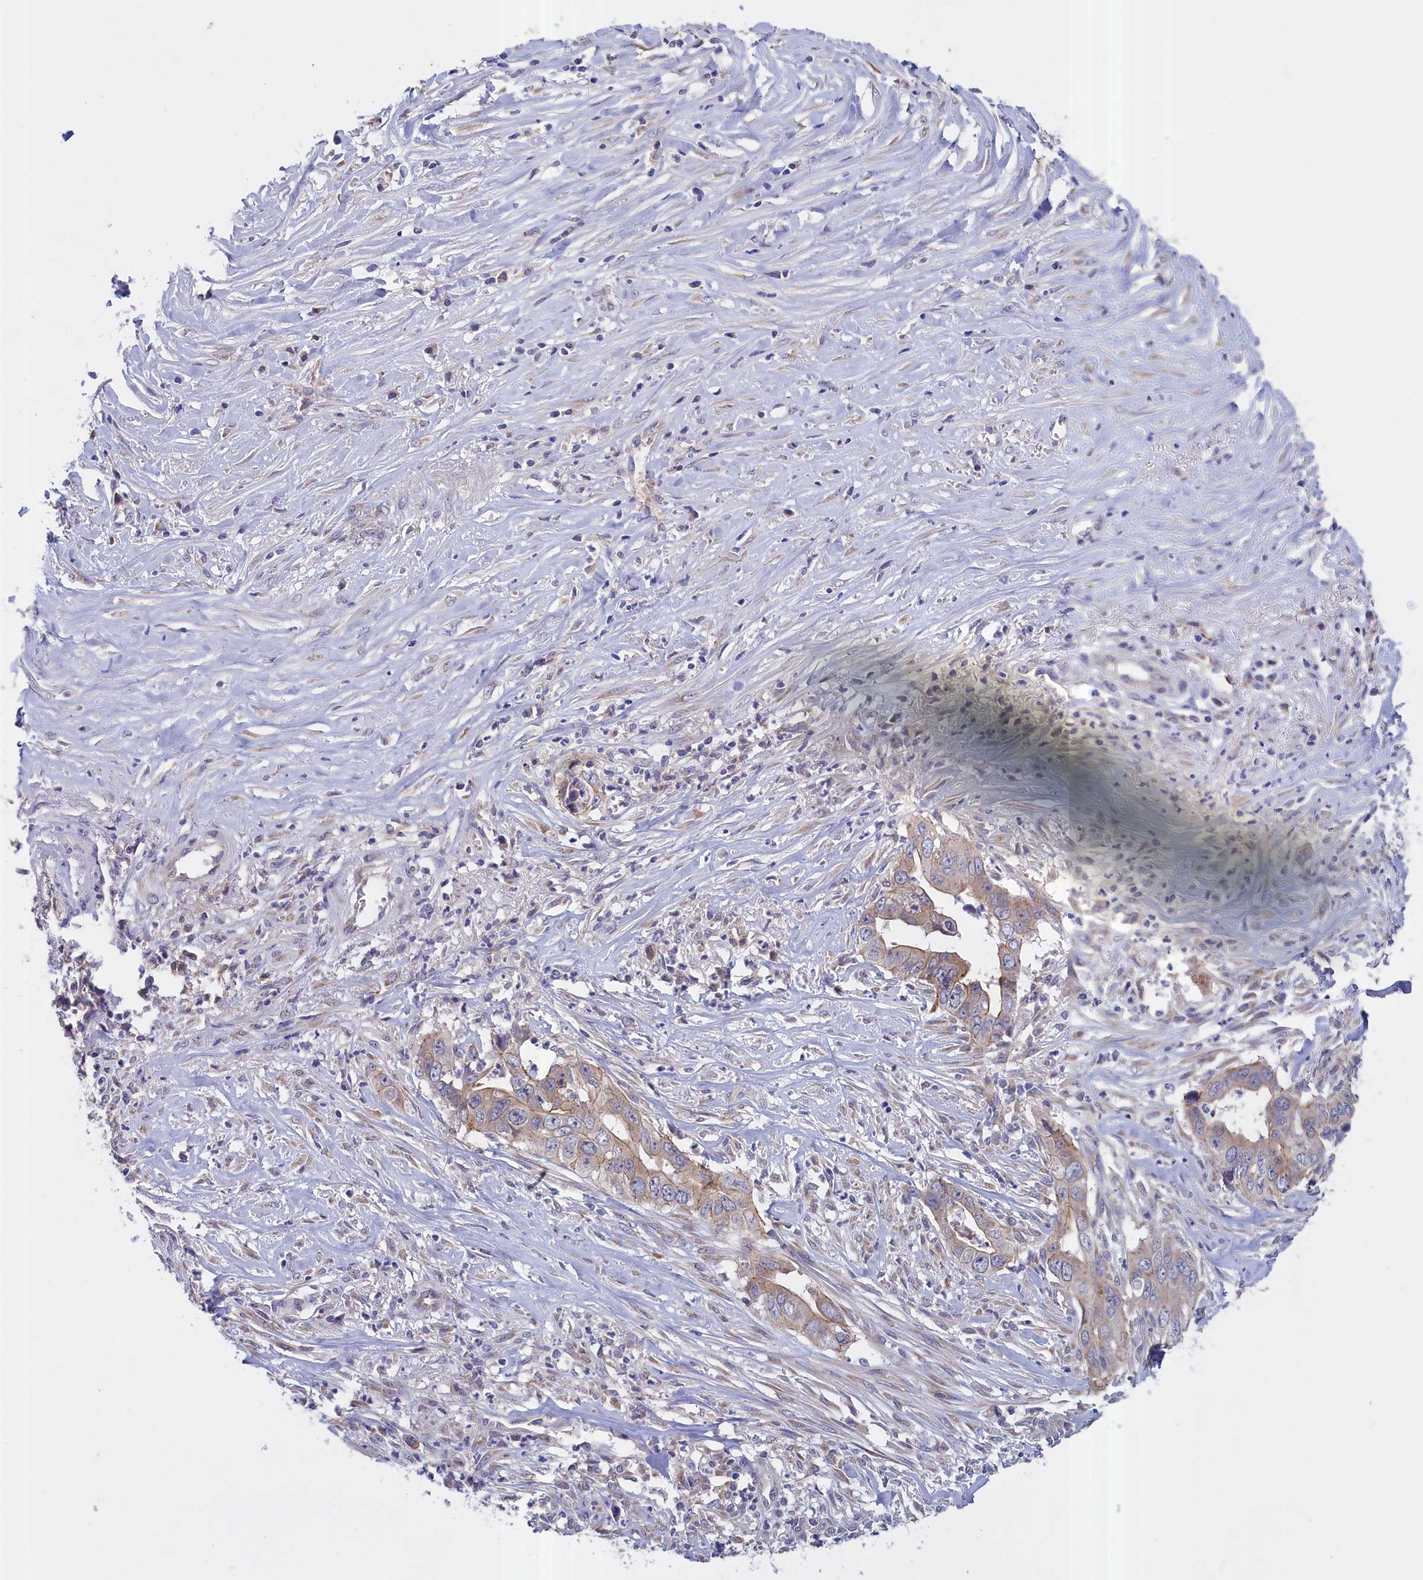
{"staining": {"intensity": "moderate", "quantity": "<25%", "location": "cytoplasmic/membranous"}, "tissue": "liver cancer", "cell_type": "Tumor cells", "image_type": "cancer", "snomed": [{"axis": "morphology", "description": "Cholangiocarcinoma"}, {"axis": "topography", "description": "Liver"}], "caption": "Moderate cytoplasmic/membranous positivity is identified in approximately <25% of tumor cells in liver cancer (cholangiocarcinoma).", "gene": "COL19A1", "patient": {"sex": "female", "age": 79}}